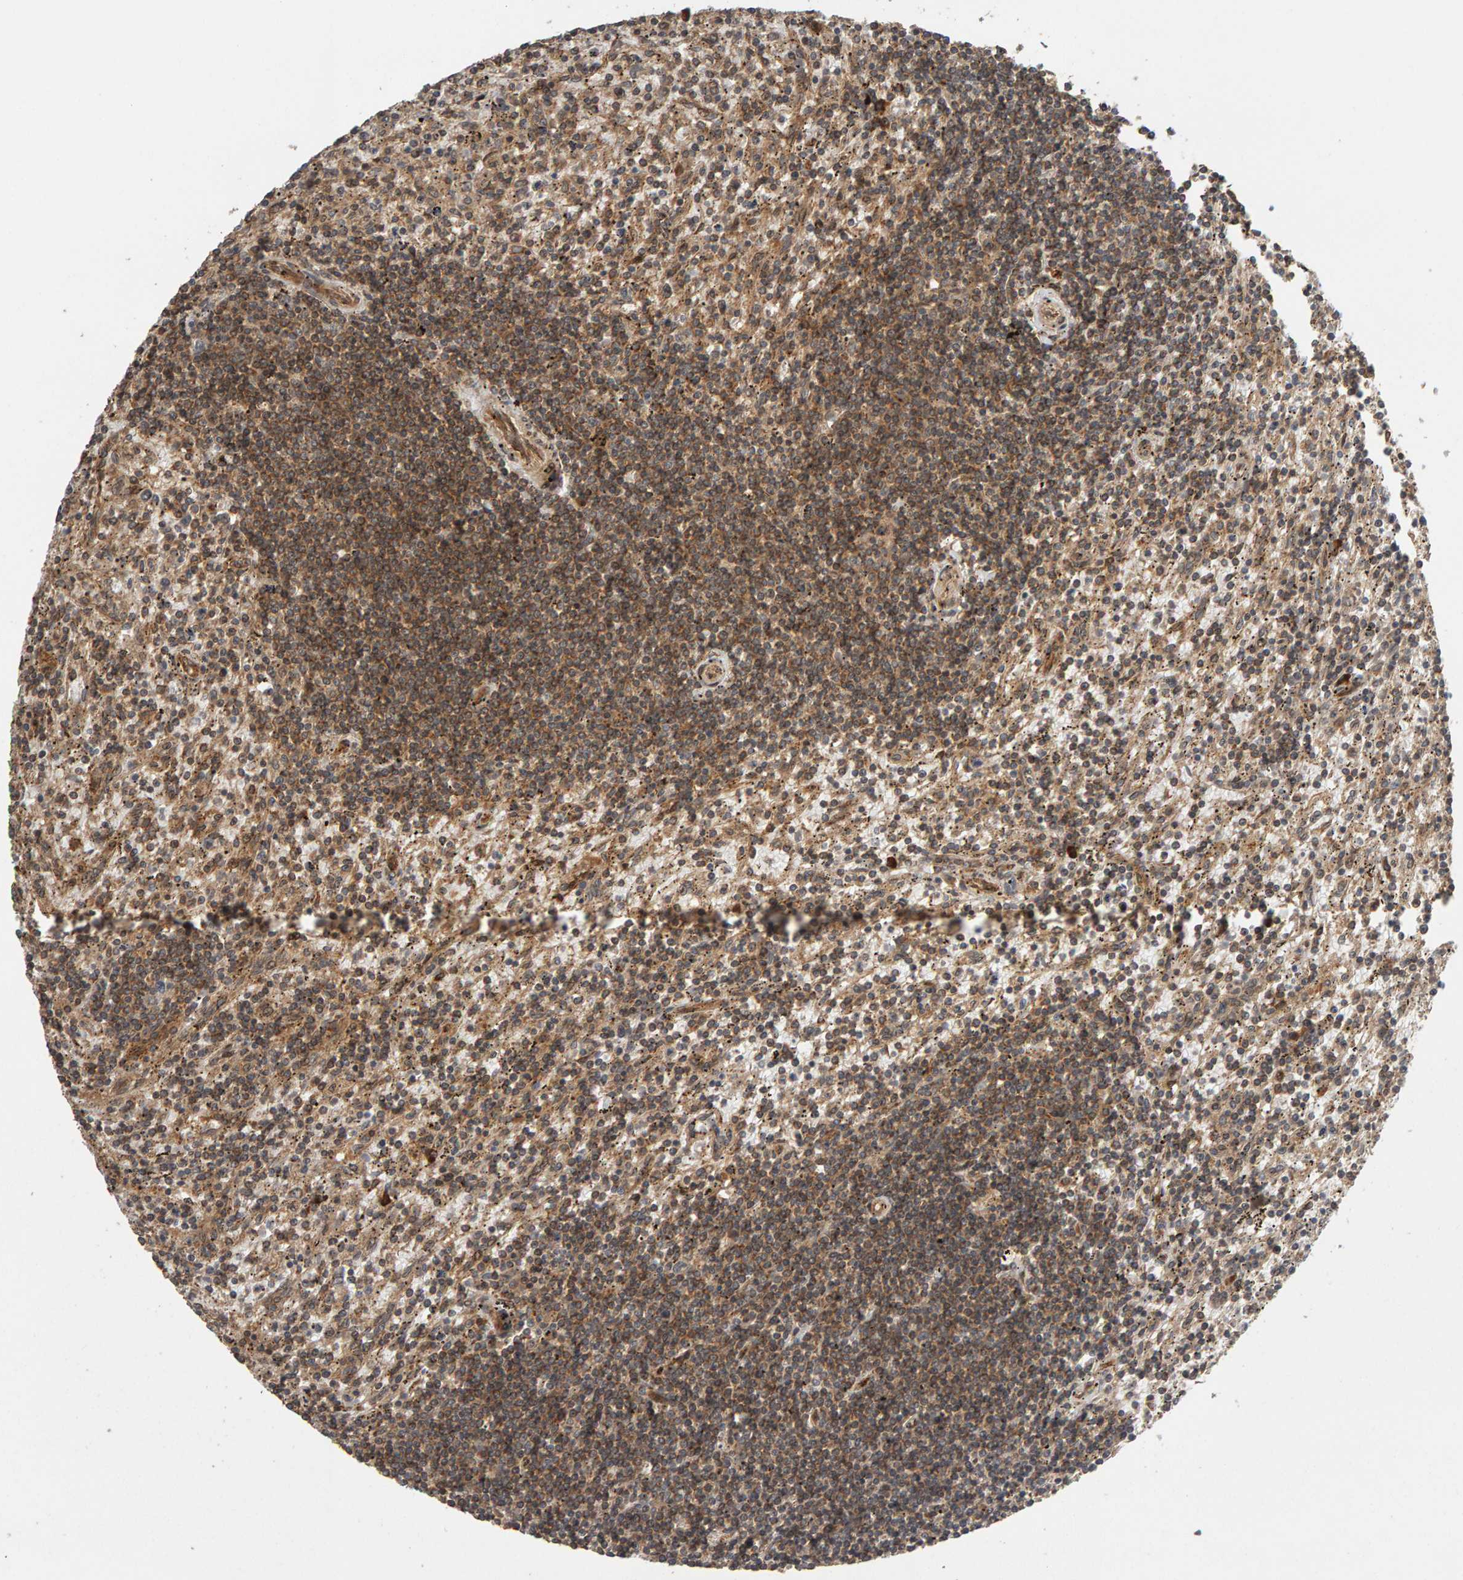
{"staining": {"intensity": "moderate", "quantity": ">75%", "location": "cytoplasmic/membranous"}, "tissue": "lymphoma", "cell_type": "Tumor cells", "image_type": "cancer", "snomed": [{"axis": "morphology", "description": "Malignant lymphoma, non-Hodgkin's type, Low grade"}, {"axis": "topography", "description": "Spleen"}], "caption": "Moderate cytoplasmic/membranous expression is seen in about >75% of tumor cells in malignant lymphoma, non-Hodgkin's type (low-grade). (brown staining indicates protein expression, while blue staining denotes nuclei).", "gene": "ZFAND1", "patient": {"sex": "male", "age": 76}}